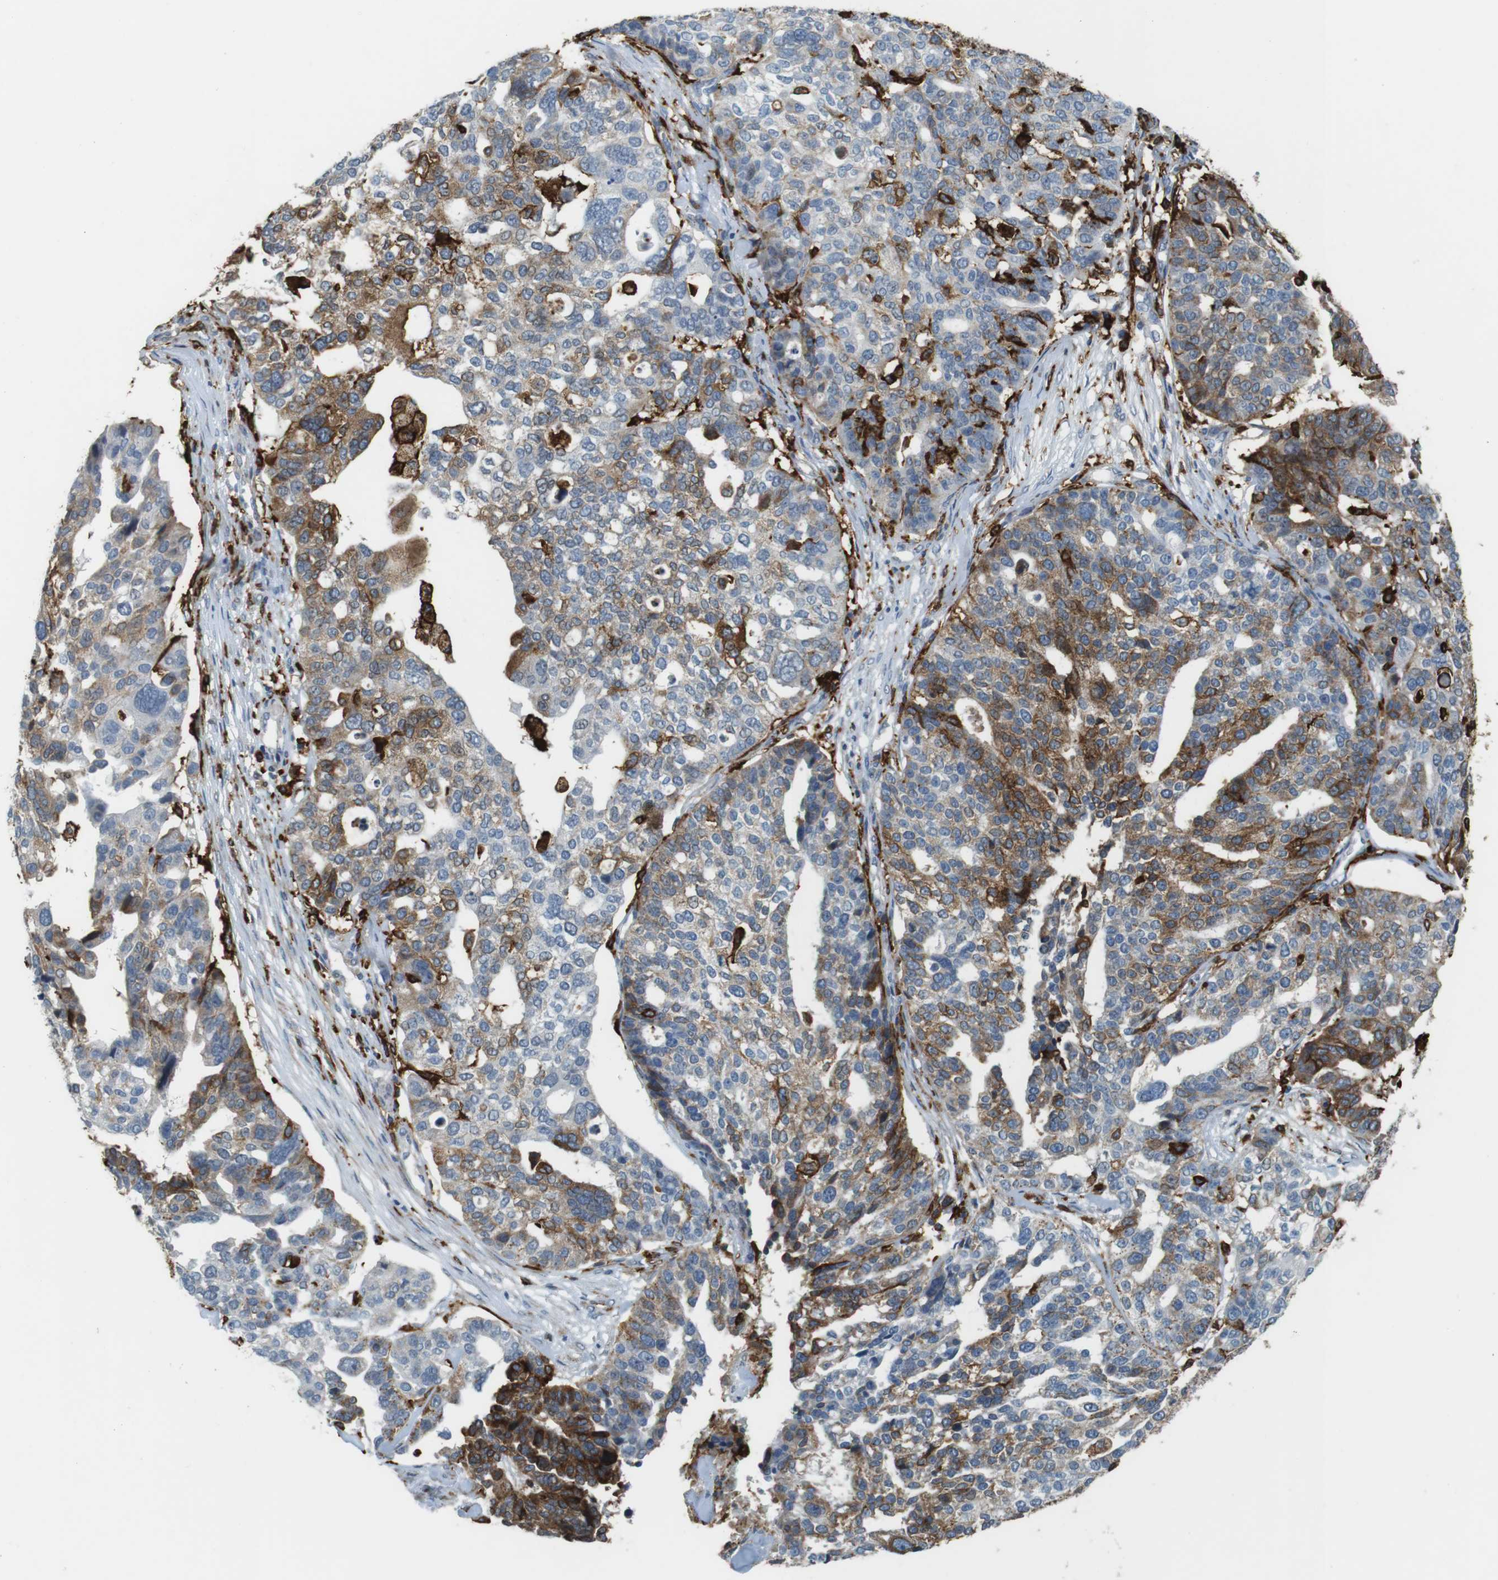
{"staining": {"intensity": "moderate", "quantity": "25%-75%", "location": "cytoplasmic/membranous"}, "tissue": "ovarian cancer", "cell_type": "Tumor cells", "image_type": "cancer", "snomed": [{"axis": "morphology", "description": "Cystadenocarcinoma, serous, NOS"}, {"axis": "topography", "description": "Ovary"}], "caption": "This is an image of immunohistochemistry (IHC) staining of serous cystadenocarcinoma (ovarian), which shows moderate positivity in the cytoplasmic/membranous of tumor cells.", "gene": "HLA-DRA", "patient": {"sex": "female", "age": 59}}